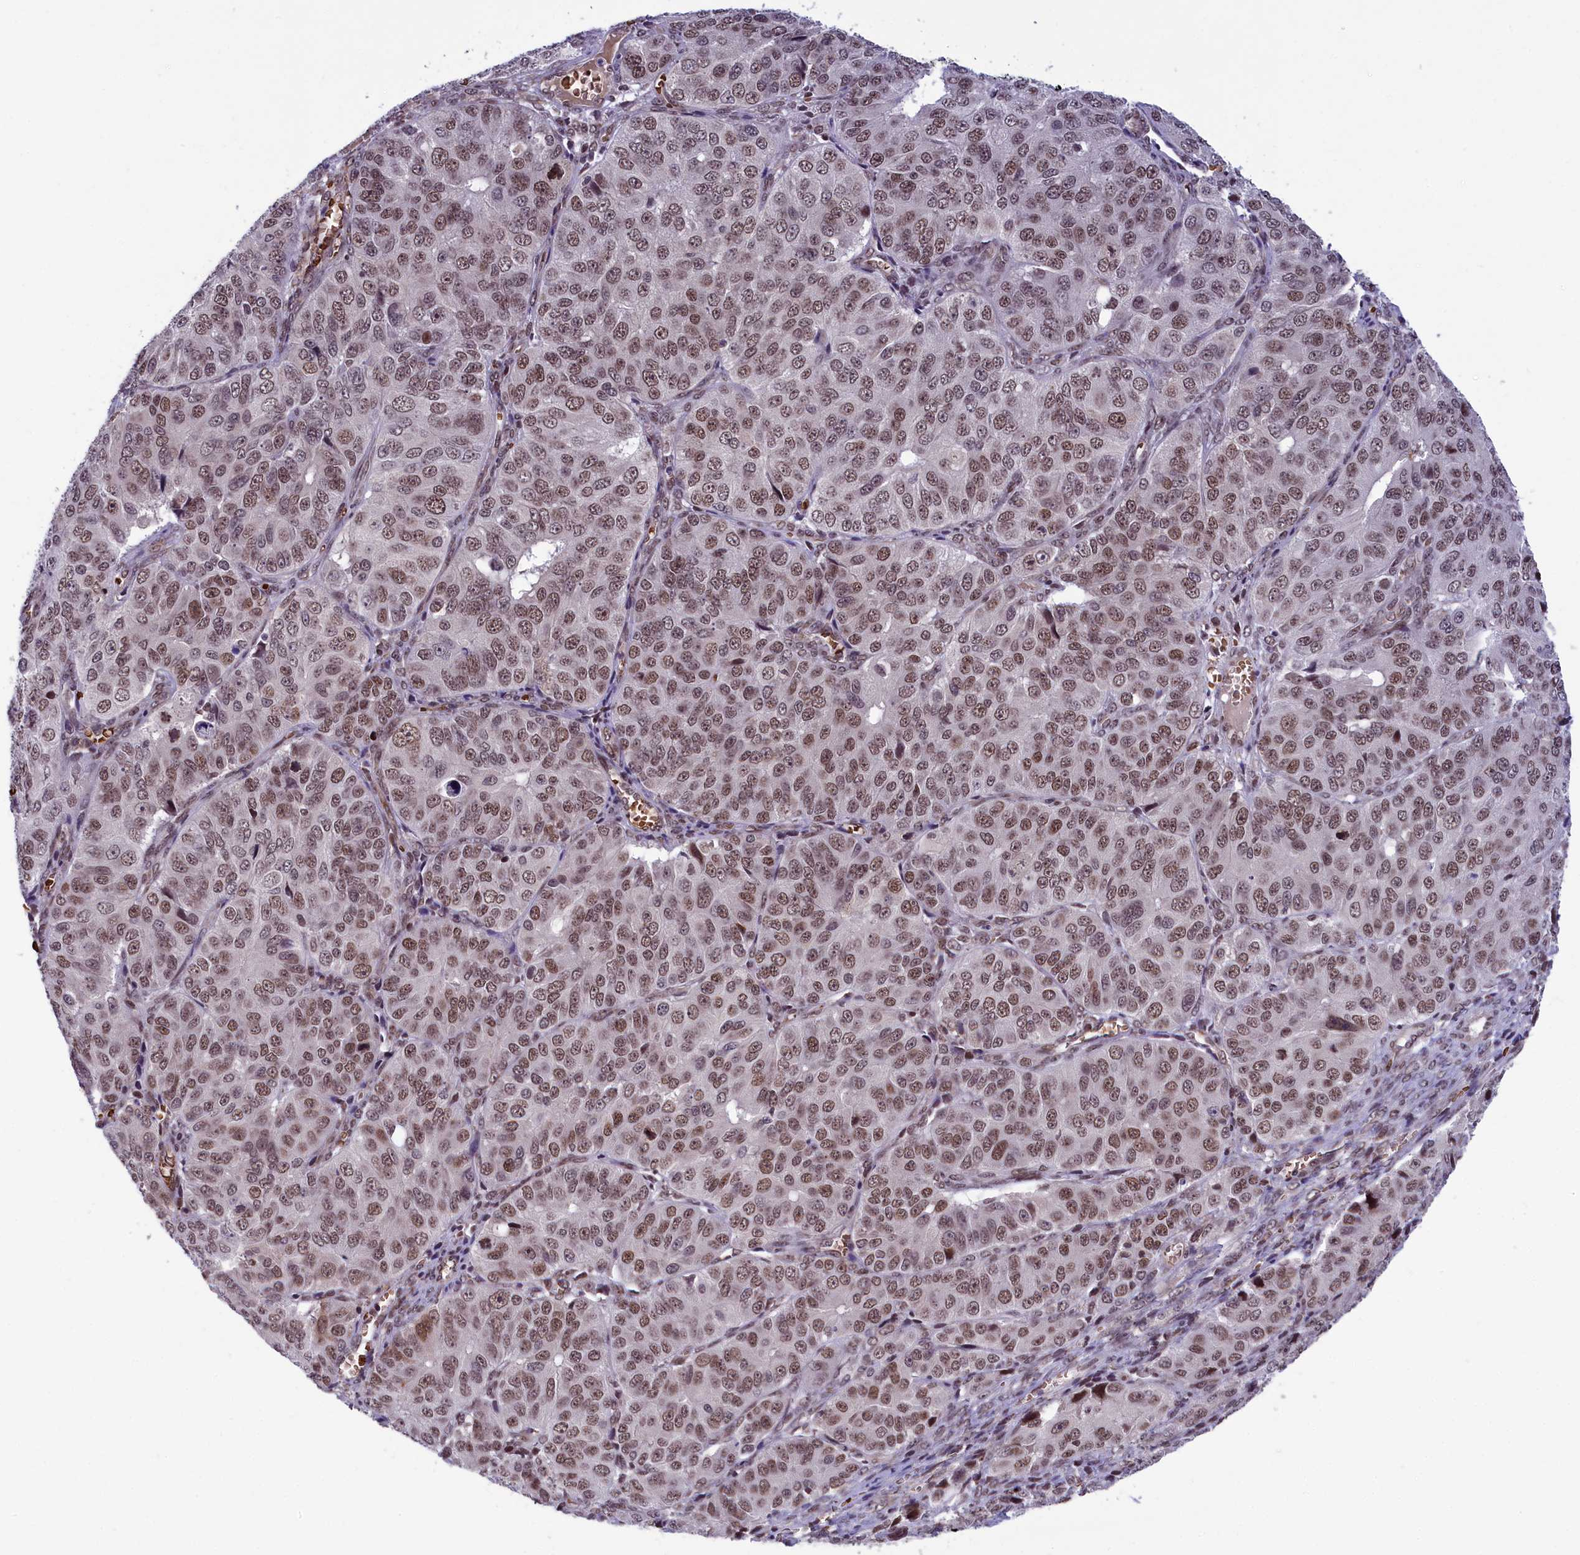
{"staining": {"intensity": "moderate", "quantity": ">75%", "location": "nuclear"}, "tissue": "ovarian cancer", "cell_type": "Tumor cells", "image_type": "cancer", "snomed": [{"axis": "morphology", "description": "Carcinoma, endometroid"}, {"axis": "topography", "description": "Ovary"}], "caption": "A medium amount of moderate nuclear staining is identified in about >75% of tumor cells in ovarian cancer tissue. The protein is shown in brown color, while the nuclei are stained blue.", "gene": "MPHOSPH8", "patient": {"sex": "female", "age": 51}}